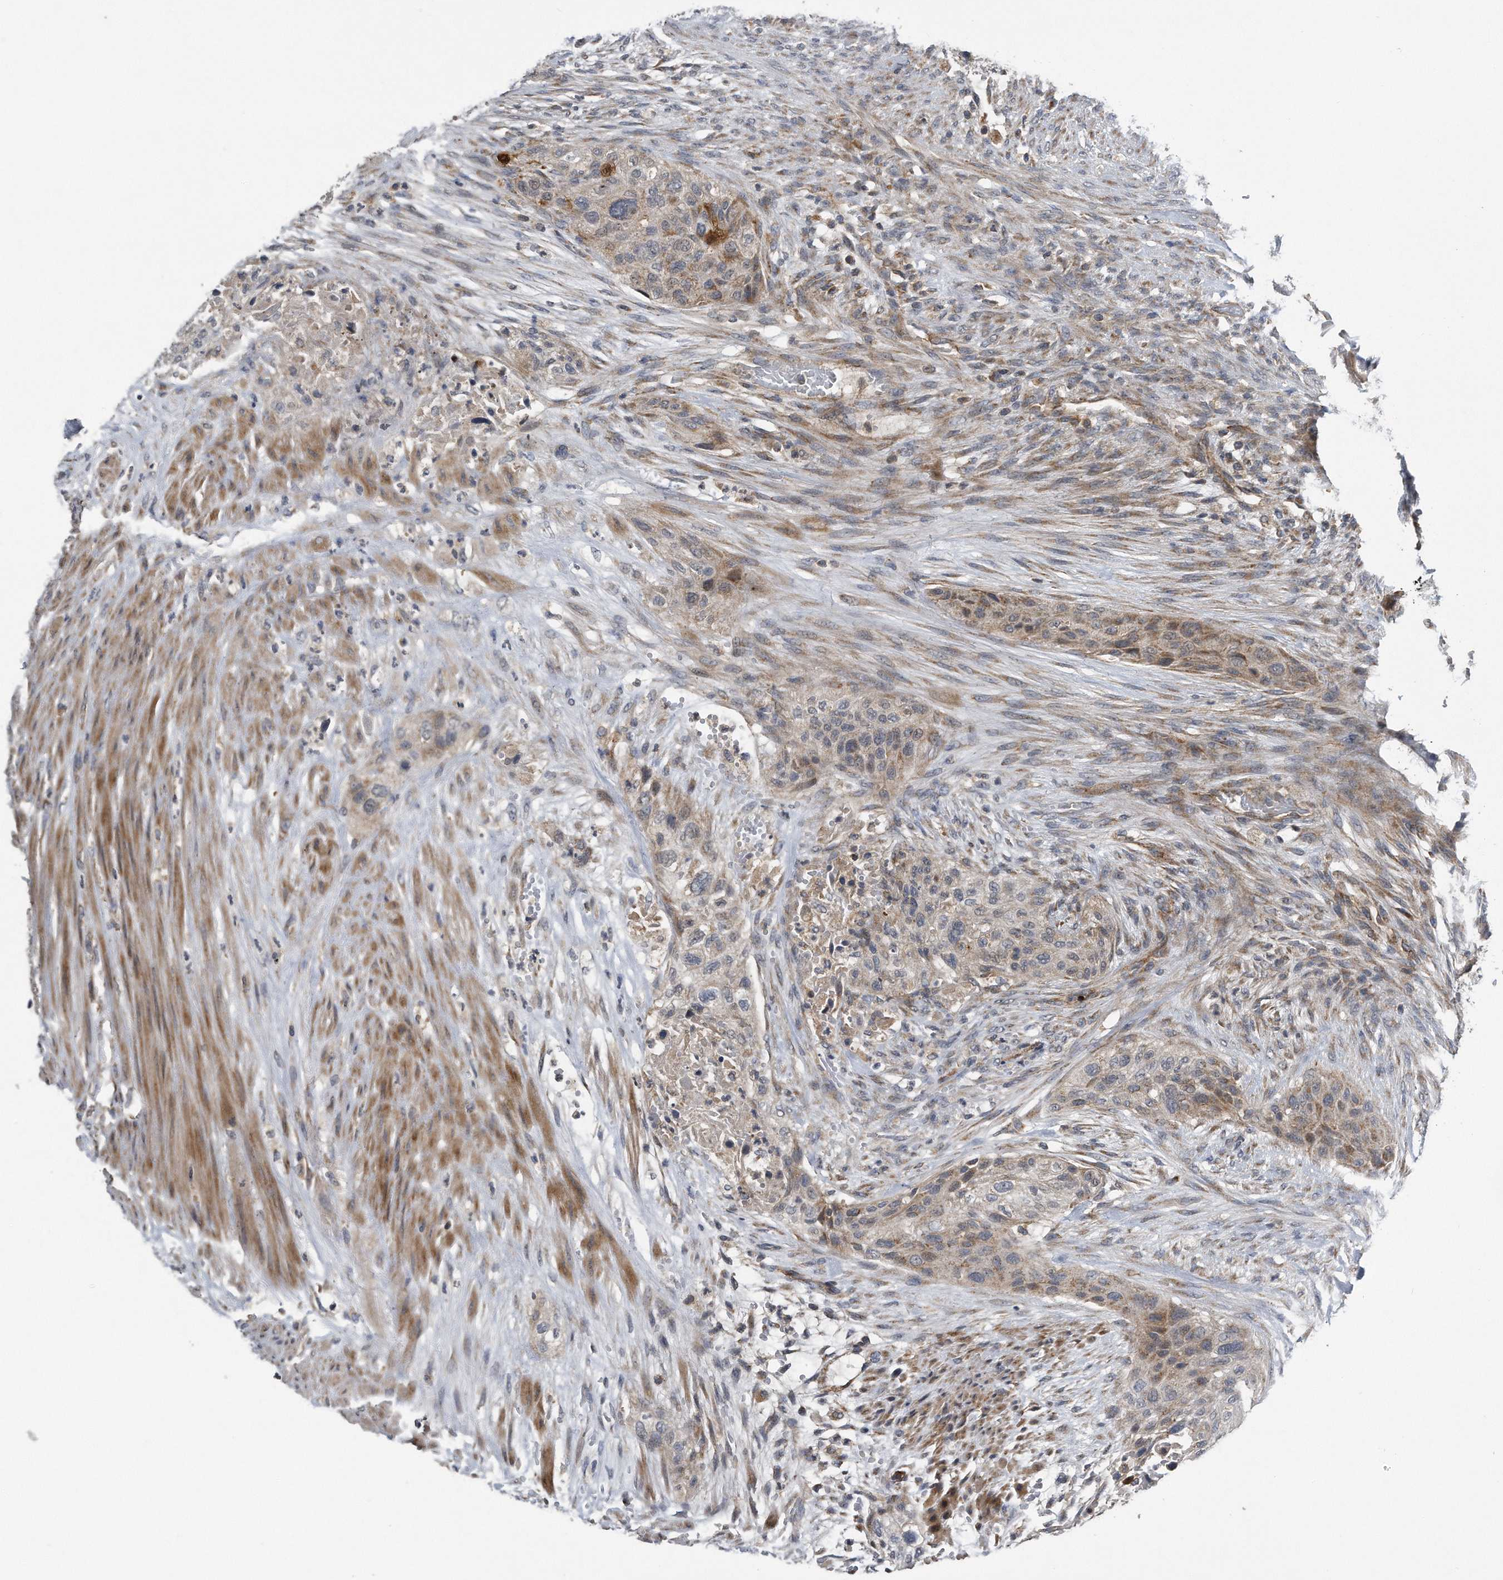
{"staining": {"intensity": "weak", "quantity": ">75%", "location": "cytoplasmic/membranous"}, "tissue": "urothelial cancer", "cell_type": "Tumor cells", "image_type": "cancer", "snomed": [{"axis": "morphology", "description": "Urothelial carcinoma, High grade"}, {"axis": "topography", "description": "Urinary bladder"}], "caption": "This is an image of IHC staining of high-grade urothelial carcinoma, which shows weak expression in the cytoplasmic/membranous of tumor cells.", "gene": "LYRM4", "patient": {"sex": "male", "age": 35}}